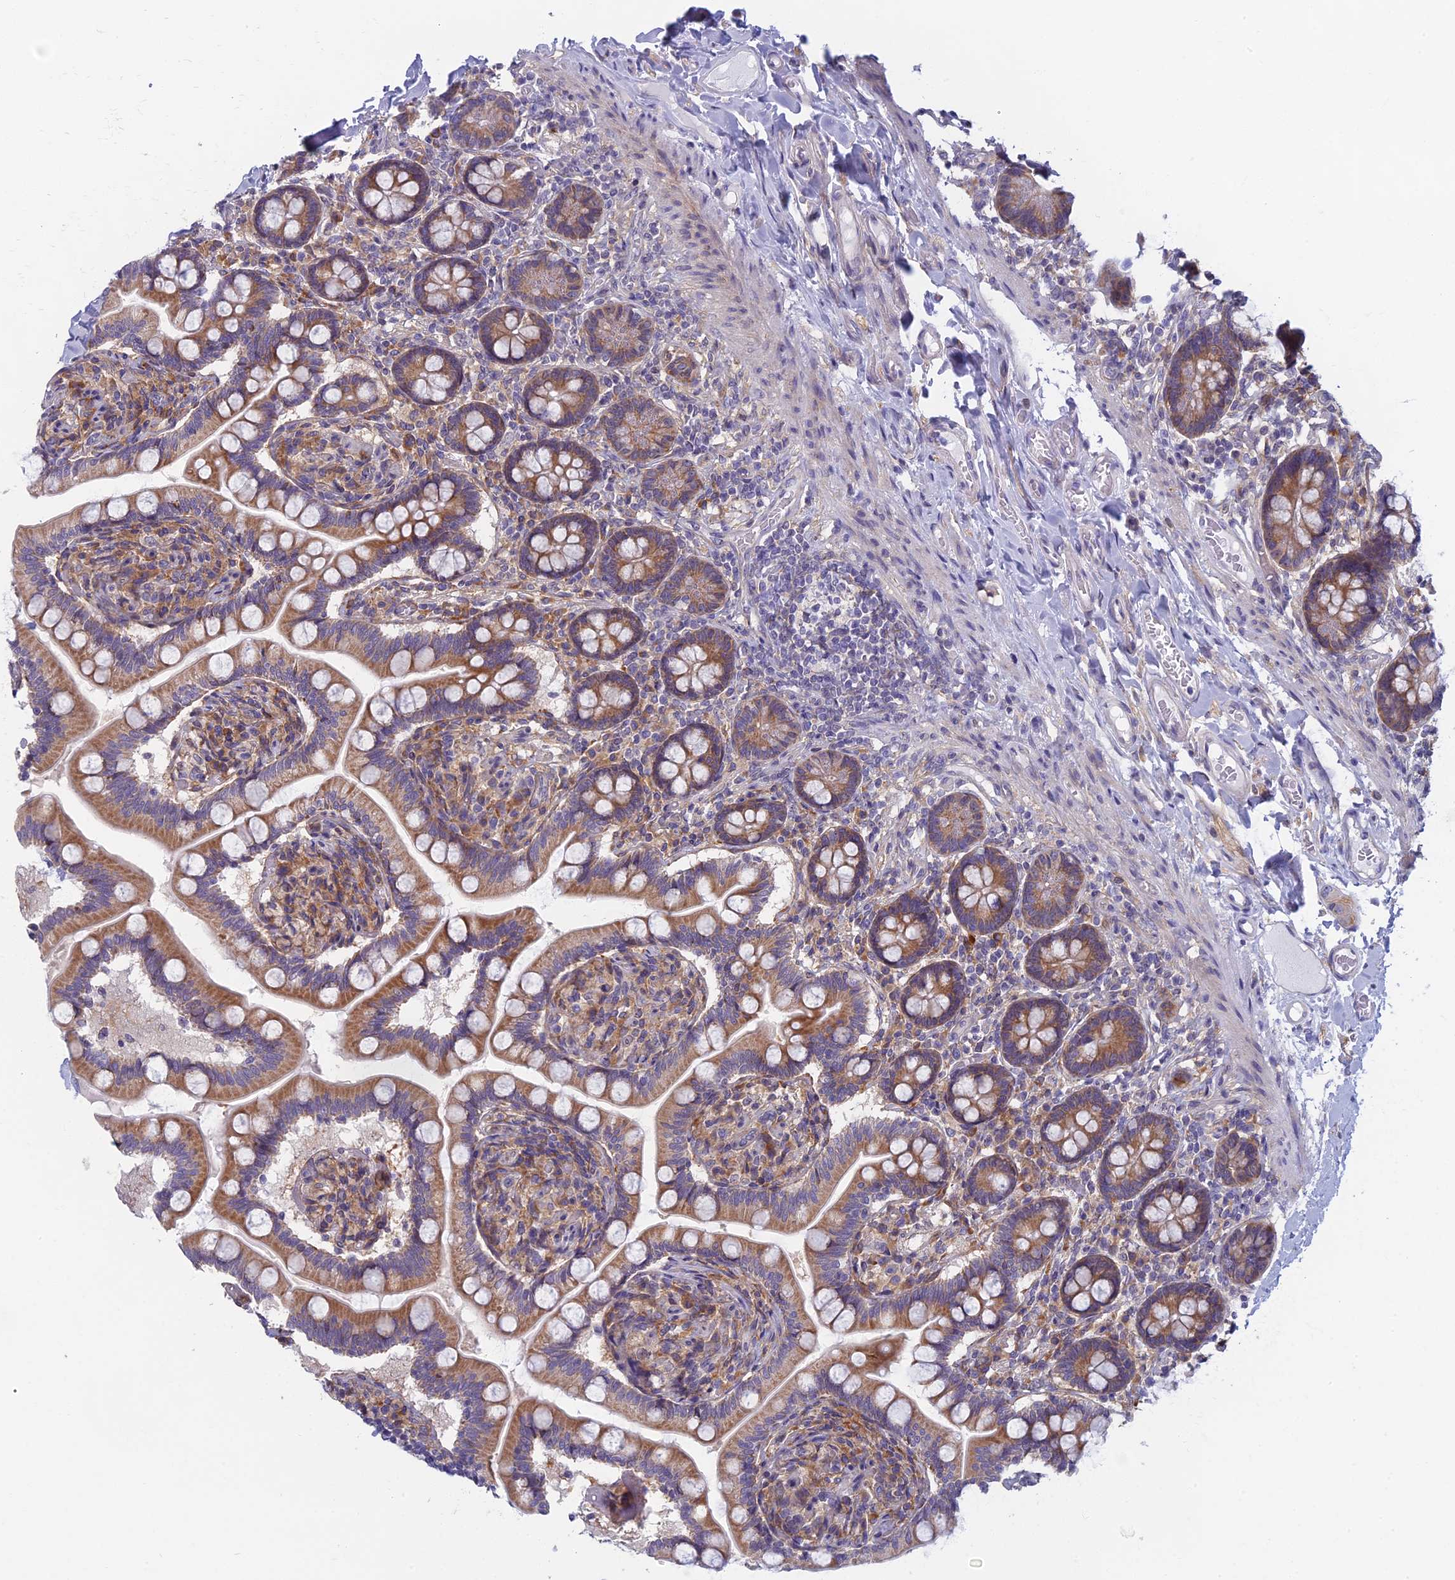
{"staining": {"intensity": "moderate", "quantity": ">75%", "location": "cytoplasmic/membranous"}, "tissue": "small intestine", "cell_type": "Glandular cells", "image_type": "normal", "snomed": [{"axis": "morphology", "description": "Normal tissue, NOS"}, {"axis": "topography", "description": "Small intestine"}], "caption": "Immunohistochemistry micrograph of benign human small intestine stained for a protein (brown), which reveals medium levels of moderate cytoplasmic/membranous positivity in approximately >75% of glandular cells.", "gene": "DDX51", "patient": {"sex": "female", "age": 64}}